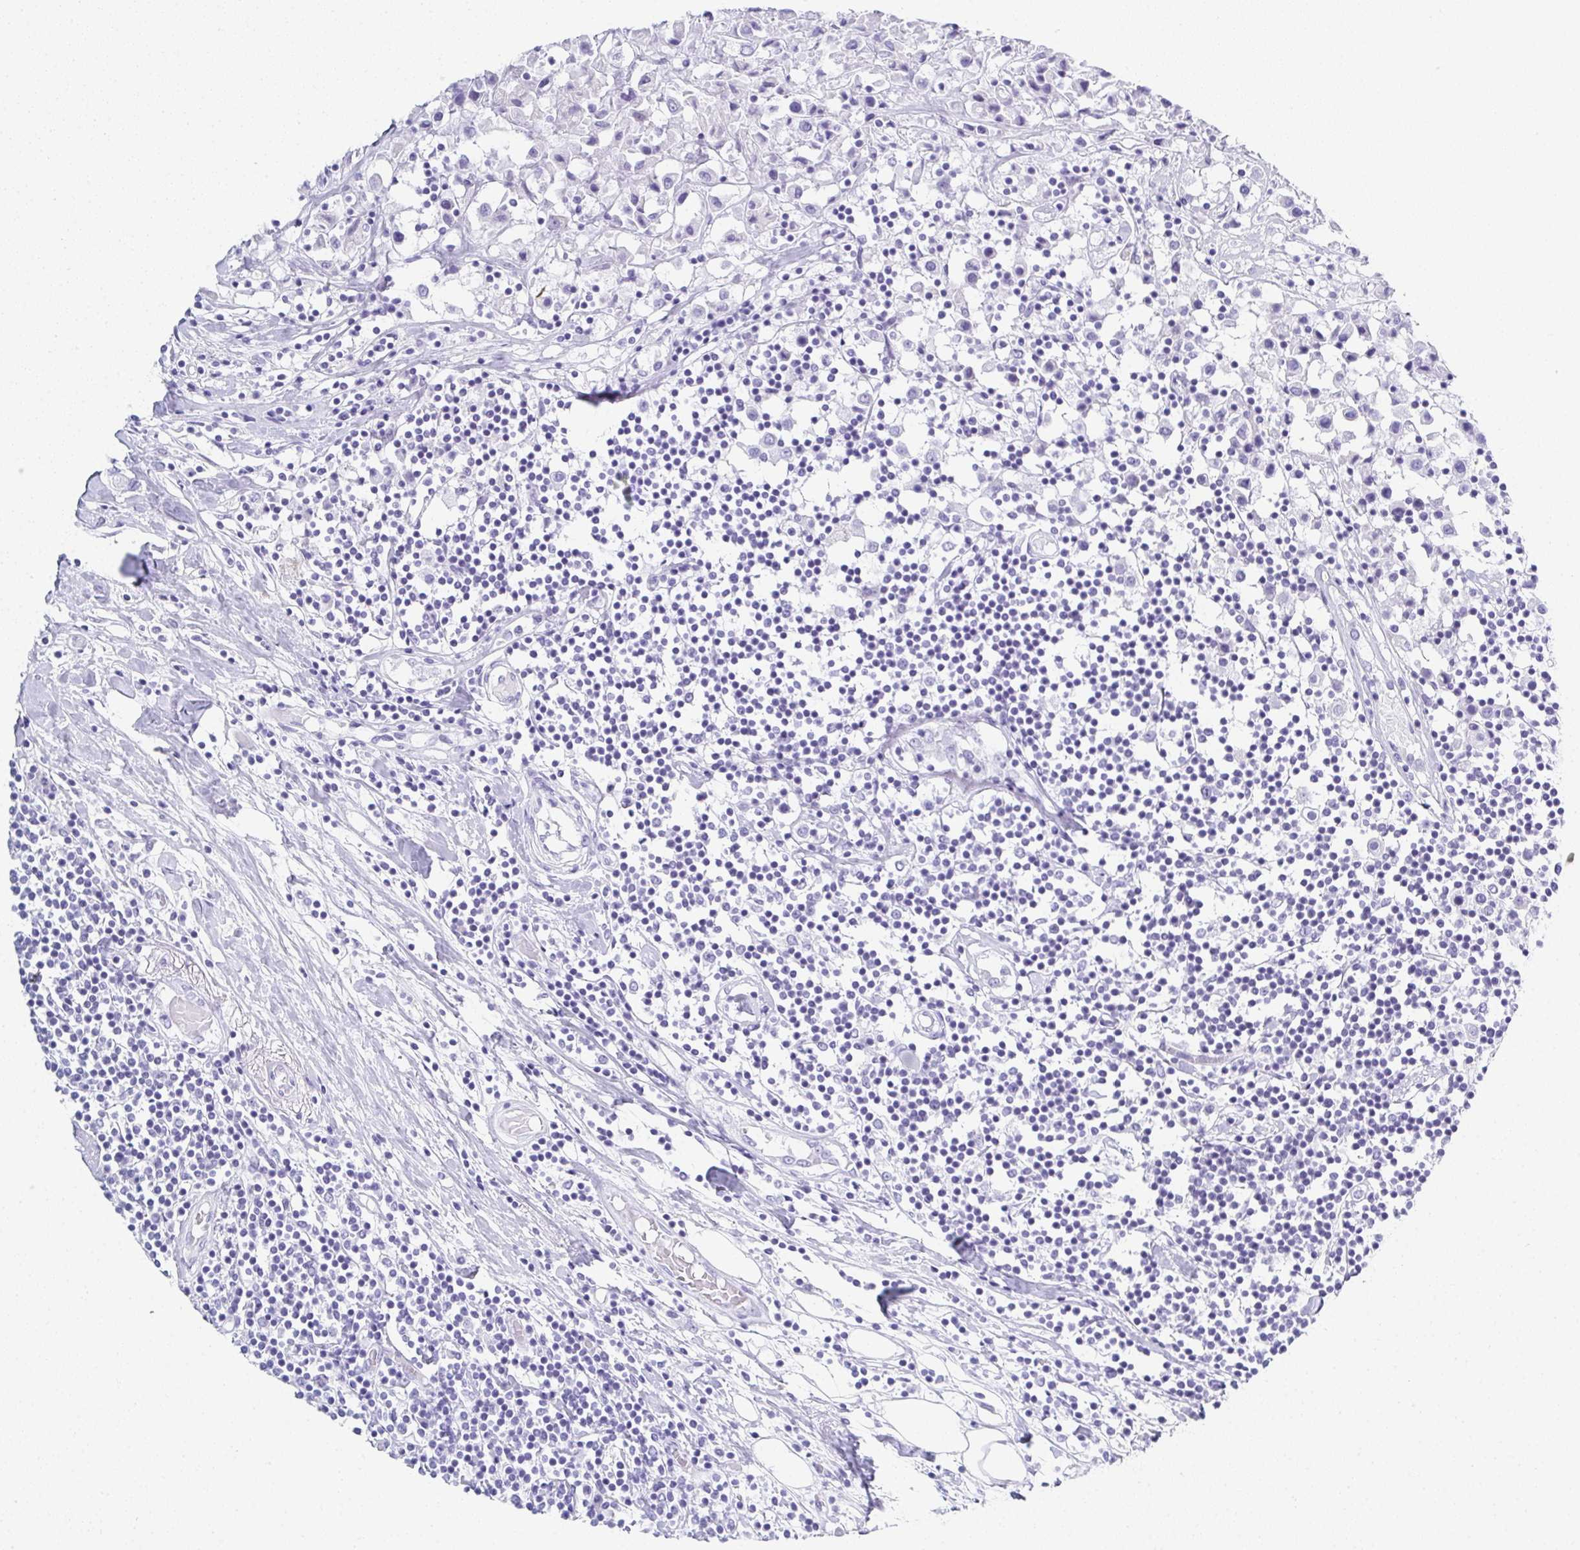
{"staining": {"intensity": "negative", "quantity": "none", "location": "none"}, "tissue": "breast cancer", "cell_type": "Tumor cells", "image_type": "cancer", "snomed": [{"axis": "morphology", "description": "Duct carcinoma"}, {"axis": "topography", "description": "Breast"}], "caption": "An IHC image of intraductal carcinoma (breast) is shown. There is no staining in tumor cells of intraductal carcinoma (breast).", "gene": "SYCP1", "patient": {"sex": "female", "age": 61}}